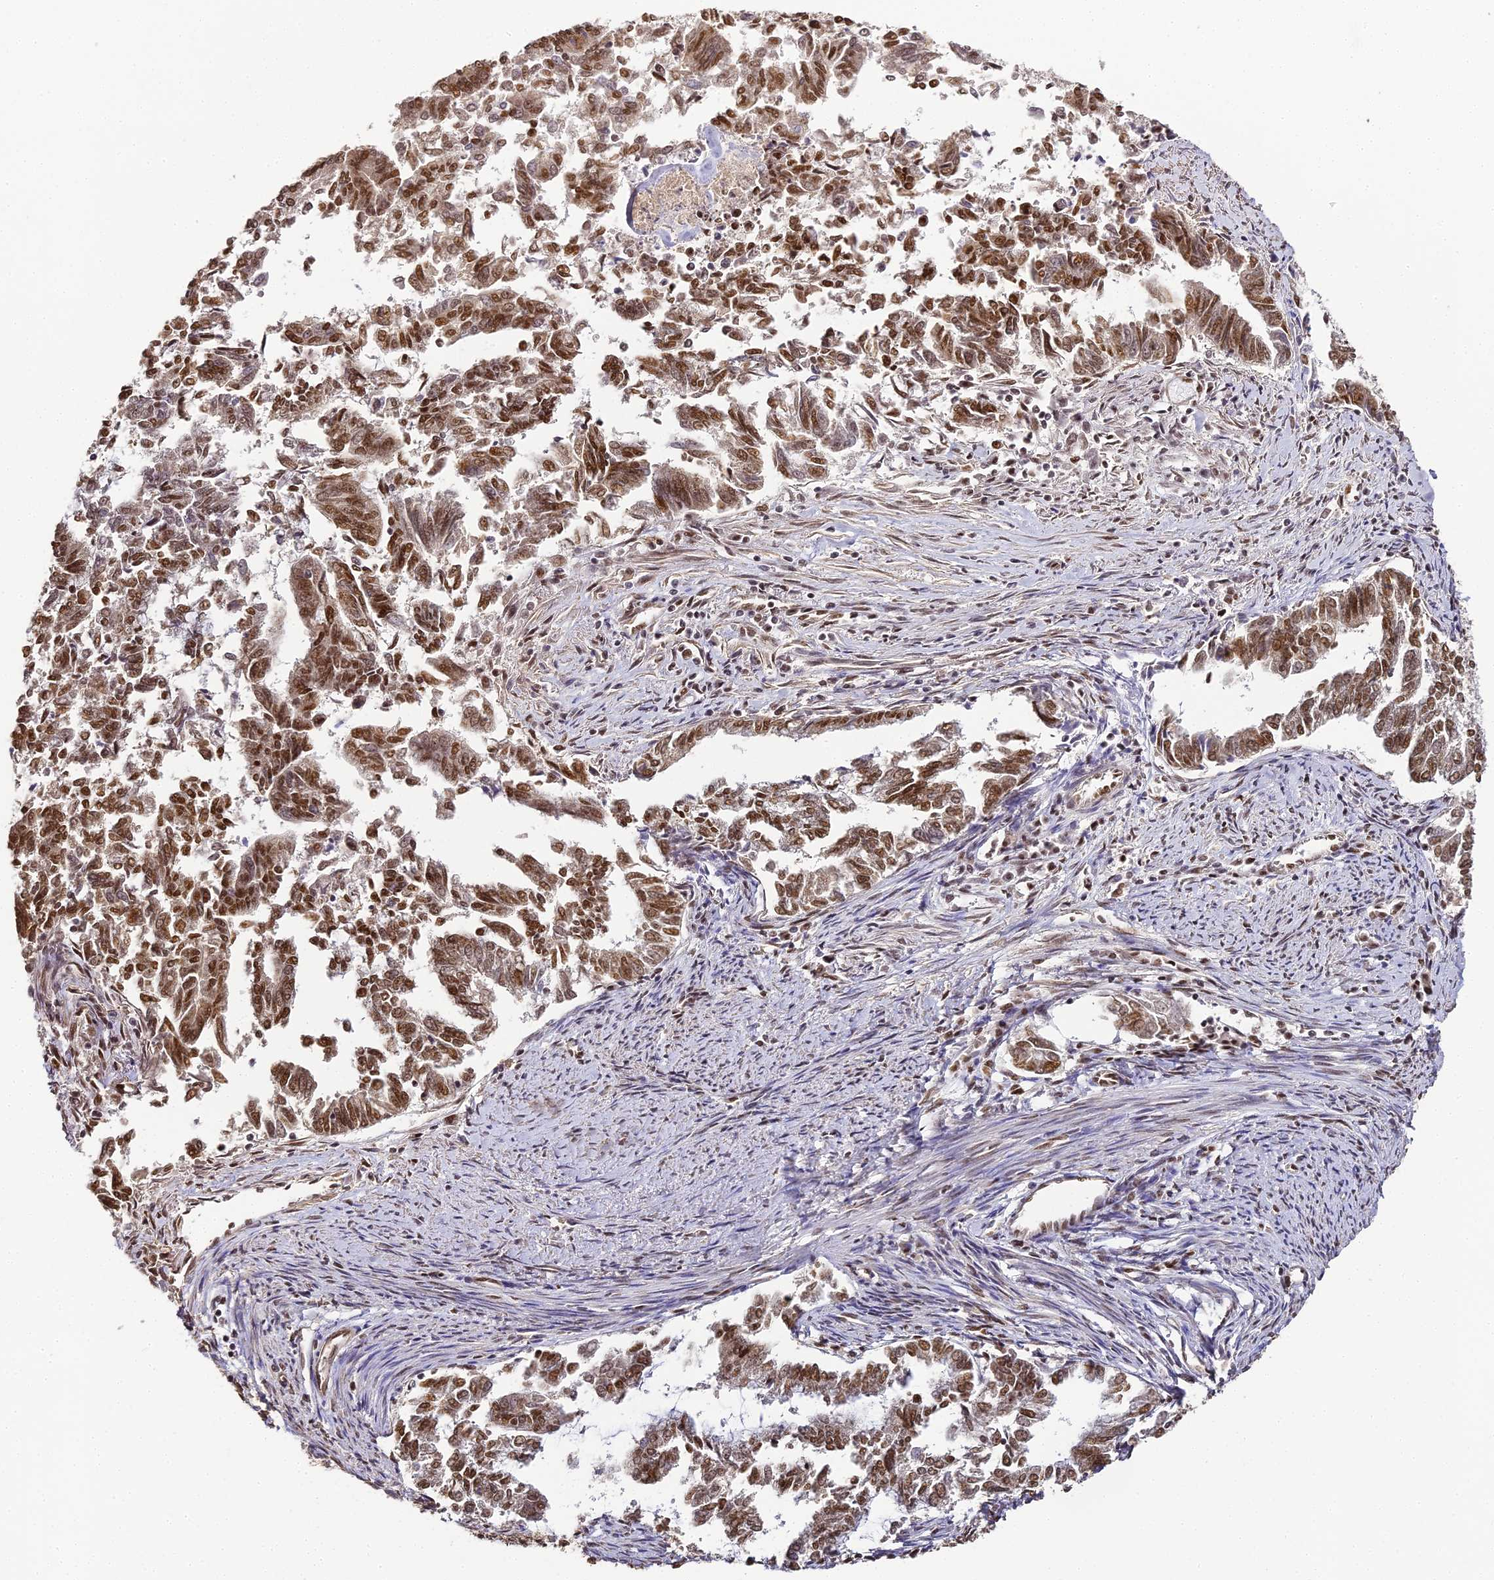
{"staining": {"intensity": "moderate", "quantity": ">75%", "location": "nuclear"}, "tissue": "endometrial cancer", "cell_type": "Tumor cells", "image_type": "cancer", "snomed": [{"axis": "morphology", "description": "Adenocarcinoma, NOS"}, {"axis": "topography", "description": "Endometrium"}], "caption": "Immunohistochemistry (IHC) image of neoplastic tissue: endometrial cancer stained using immunohistochemistry (IHC) reveals medium levels of moderate protein expression localized specifically in the nuclear of tumor cells, appearing as a nuclear brown color.", "gene": "HNRNPA1", "patient": {"sex": "female", "age": 79}}